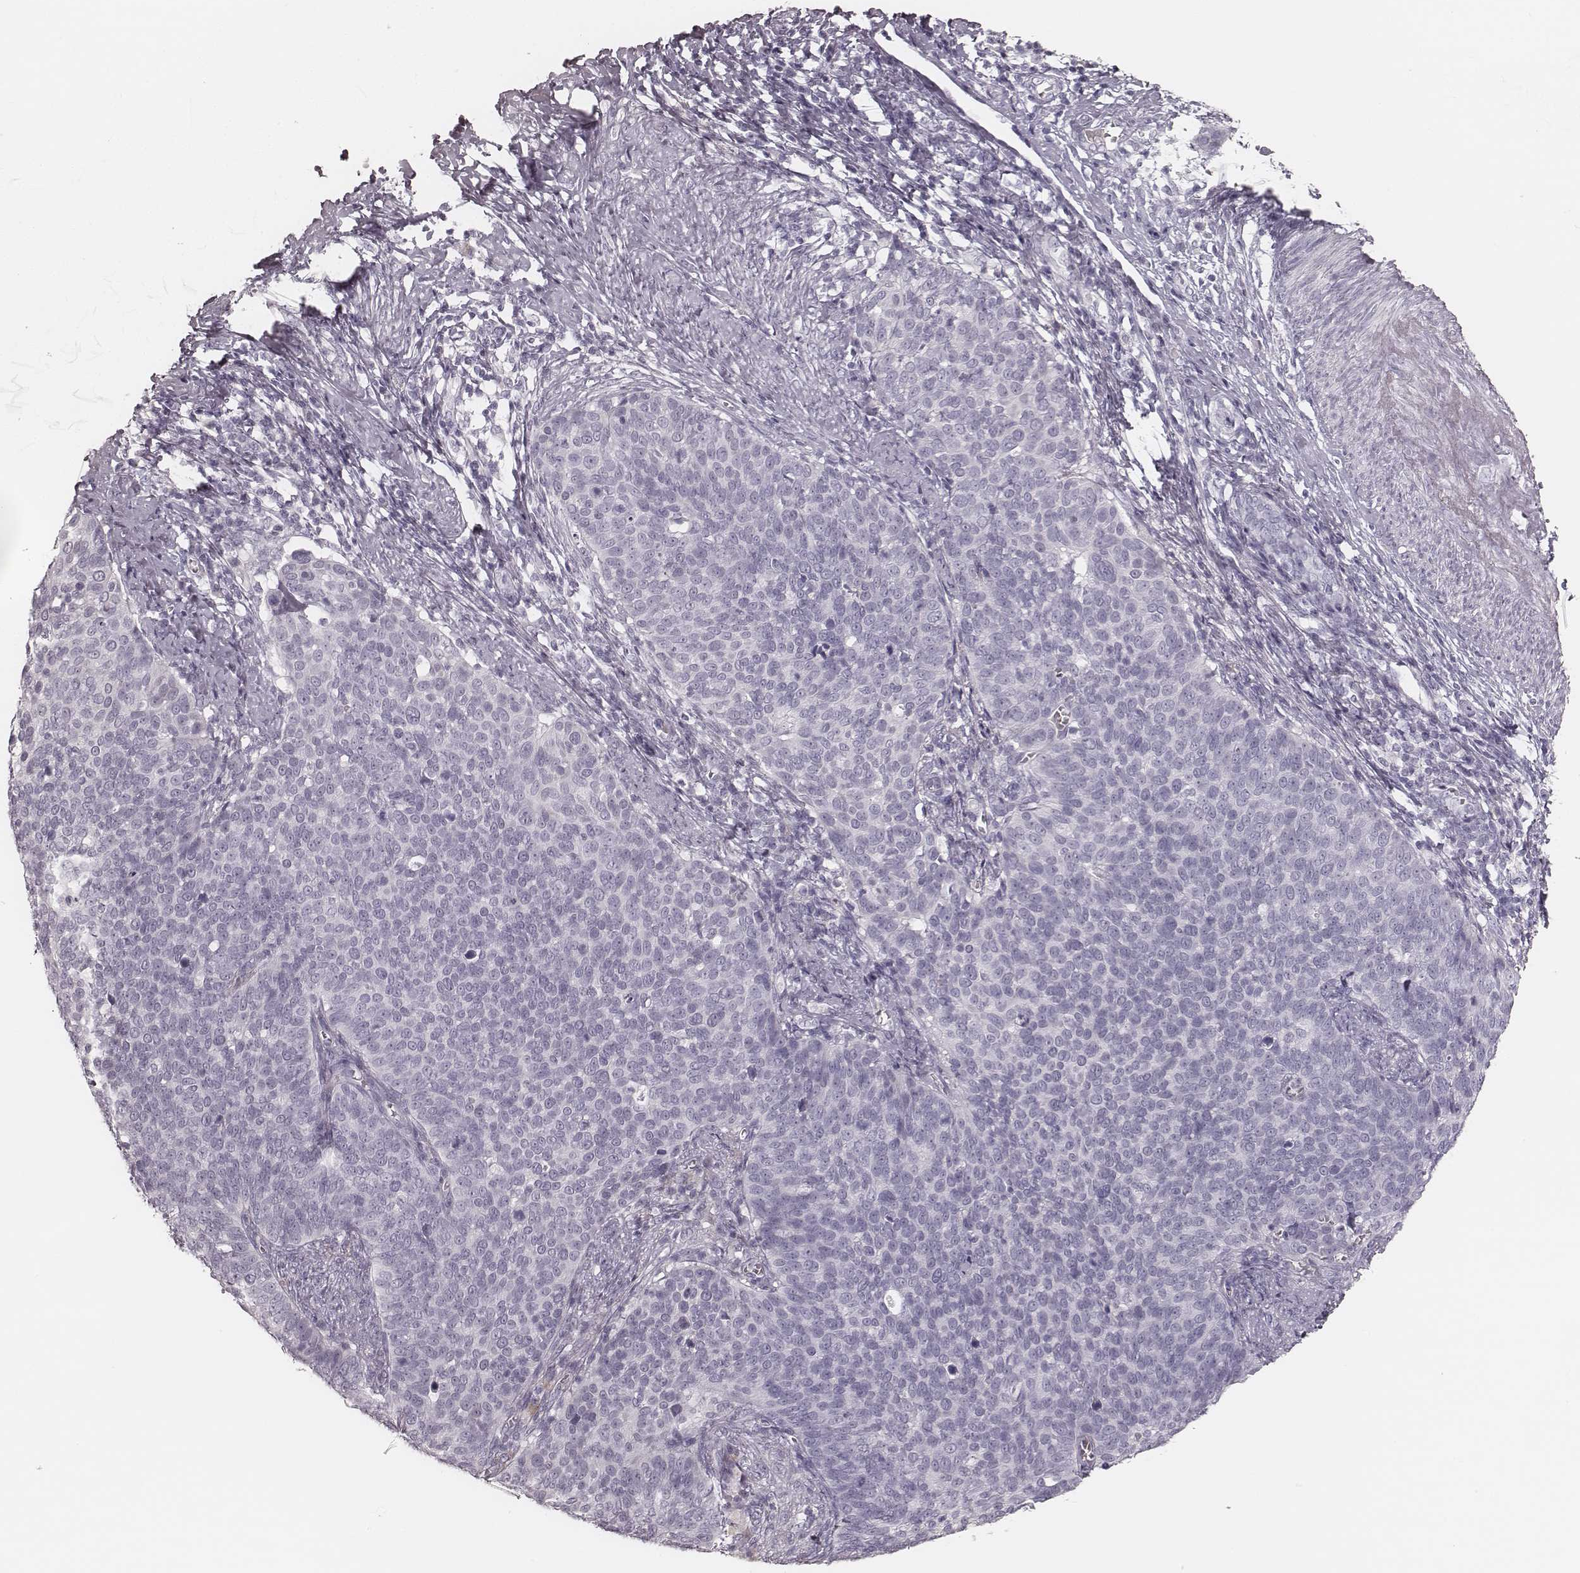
{"staining": {"intensity": "negative", "quantity": "none", "location": "none"}, "tissue": "cervical cancer", "cell_type": "Tumor cells", "image_type": "cancer", "snomed": [{"axis": "morphology", "description": "Normal tissue, NOS"}, {"axis": "morphology", "description": "Squamous cell carcinoma, NOS"}, {"axis": "topography", "description": "Cervix"}], "caption": "A high-resolution photomicrograph shows immunohistochemistry staining of cervical squamous cell carcinoma, which displays no significant expression in tumor cells.", "gene": "KRT82", "patient": {"sex": "female", "age": 39}}